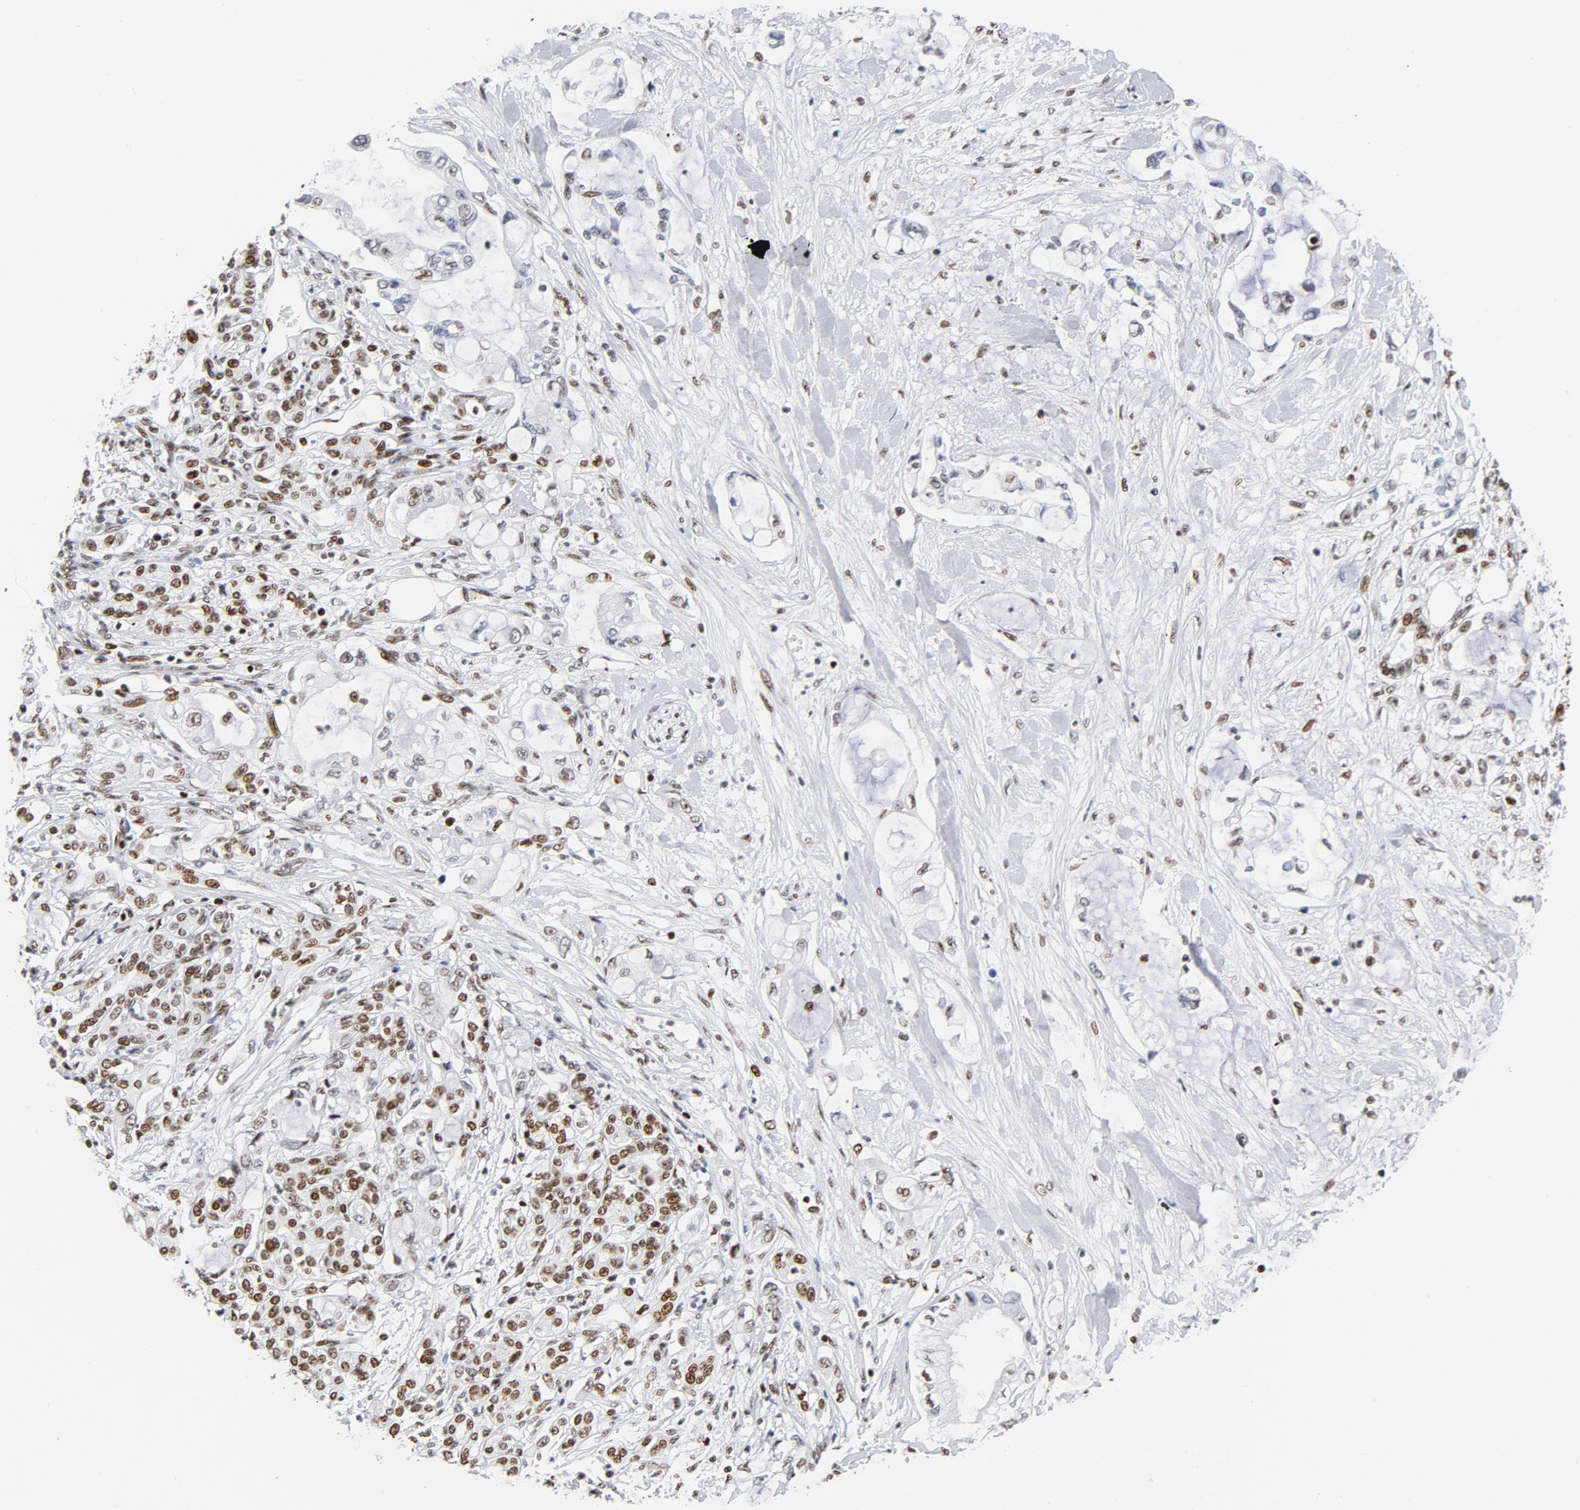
{"staining": {"intensity": "moderate", "quantity": ">75%", "location": "nuclear"}, "tissue": "pancreatic cancer", "cell_type": "Tumor cells", "image_type": "cancer", "snomed": [{"axis": "morphology", "description": "Adenocarcinoma, NOS"}, {"axis": "topography", "description": "Pancreas"}], "caption": "Pancreatic cancer (adenocarcinoma) was stained to show a protein in brown. There is medium levels of moderate nuclear expression in about >75% of tumor cells. The protein of interest is shown in brown color, while the nuclei are stained blue.", "gene": "XRCC5", "patient": {"sex": "female", "age": 70}}